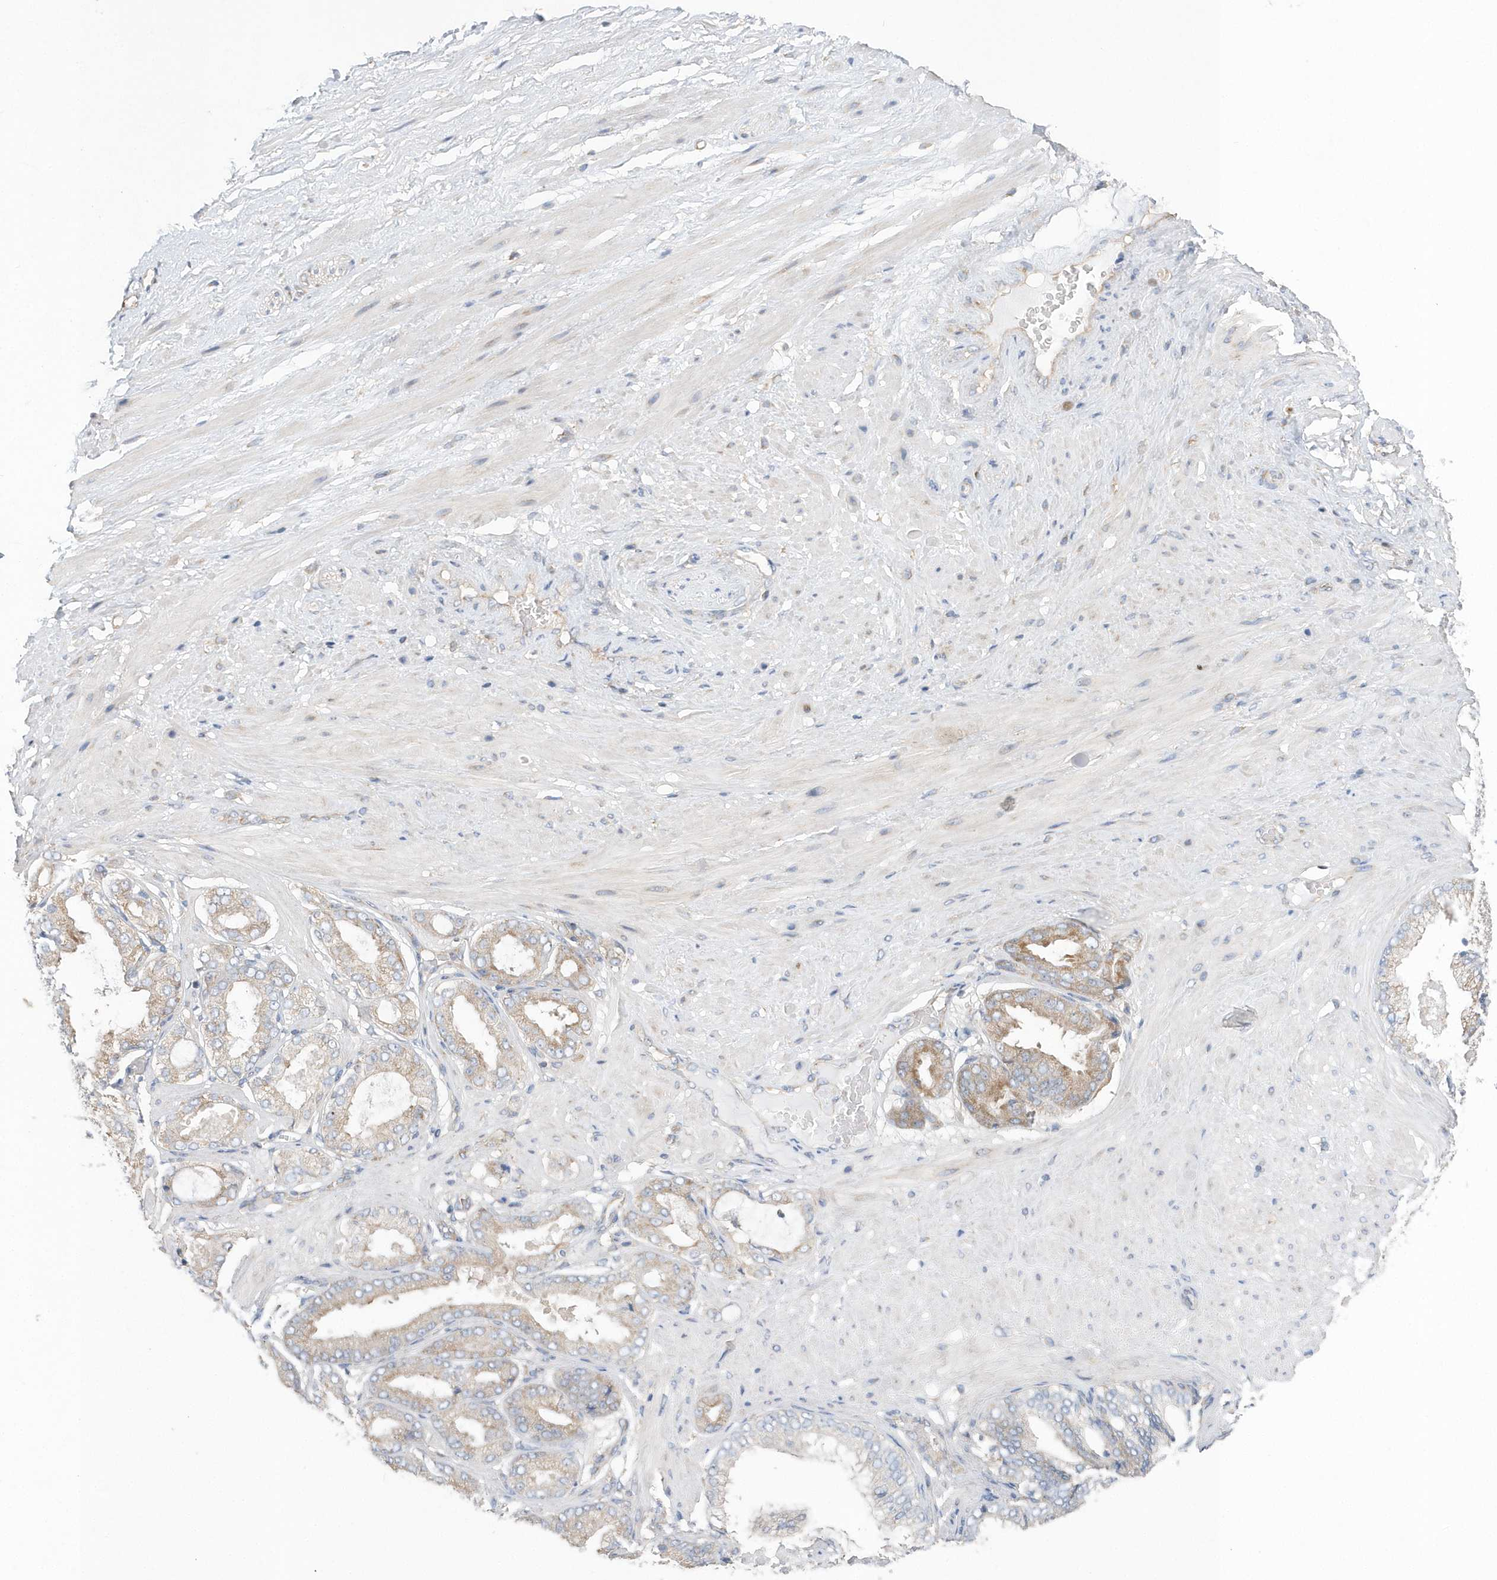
{"staining": {"intensity": "negative", "quantity": "none", "location": "none"}, "tissue": "adipose tissue", "cell_type": "Adipocytes", "image_type": "normal", "snomed": [{"axis": "morphology", "description": "Normal tissue, NOS"}, {"axis": "morphology", "description": "Adenocarcinoma, Low grade"}, {"axis": "topography", "description": "Prostate"}, {"axis": "topography", "description": "Peripheral nerve tissue"}], "caption": "A micrograph of adipose tissue stained for a protein exhibits no brown staining in adipocytes.", "gene": "SPATA5", "patient": {"sex": "male", "age": 63}}